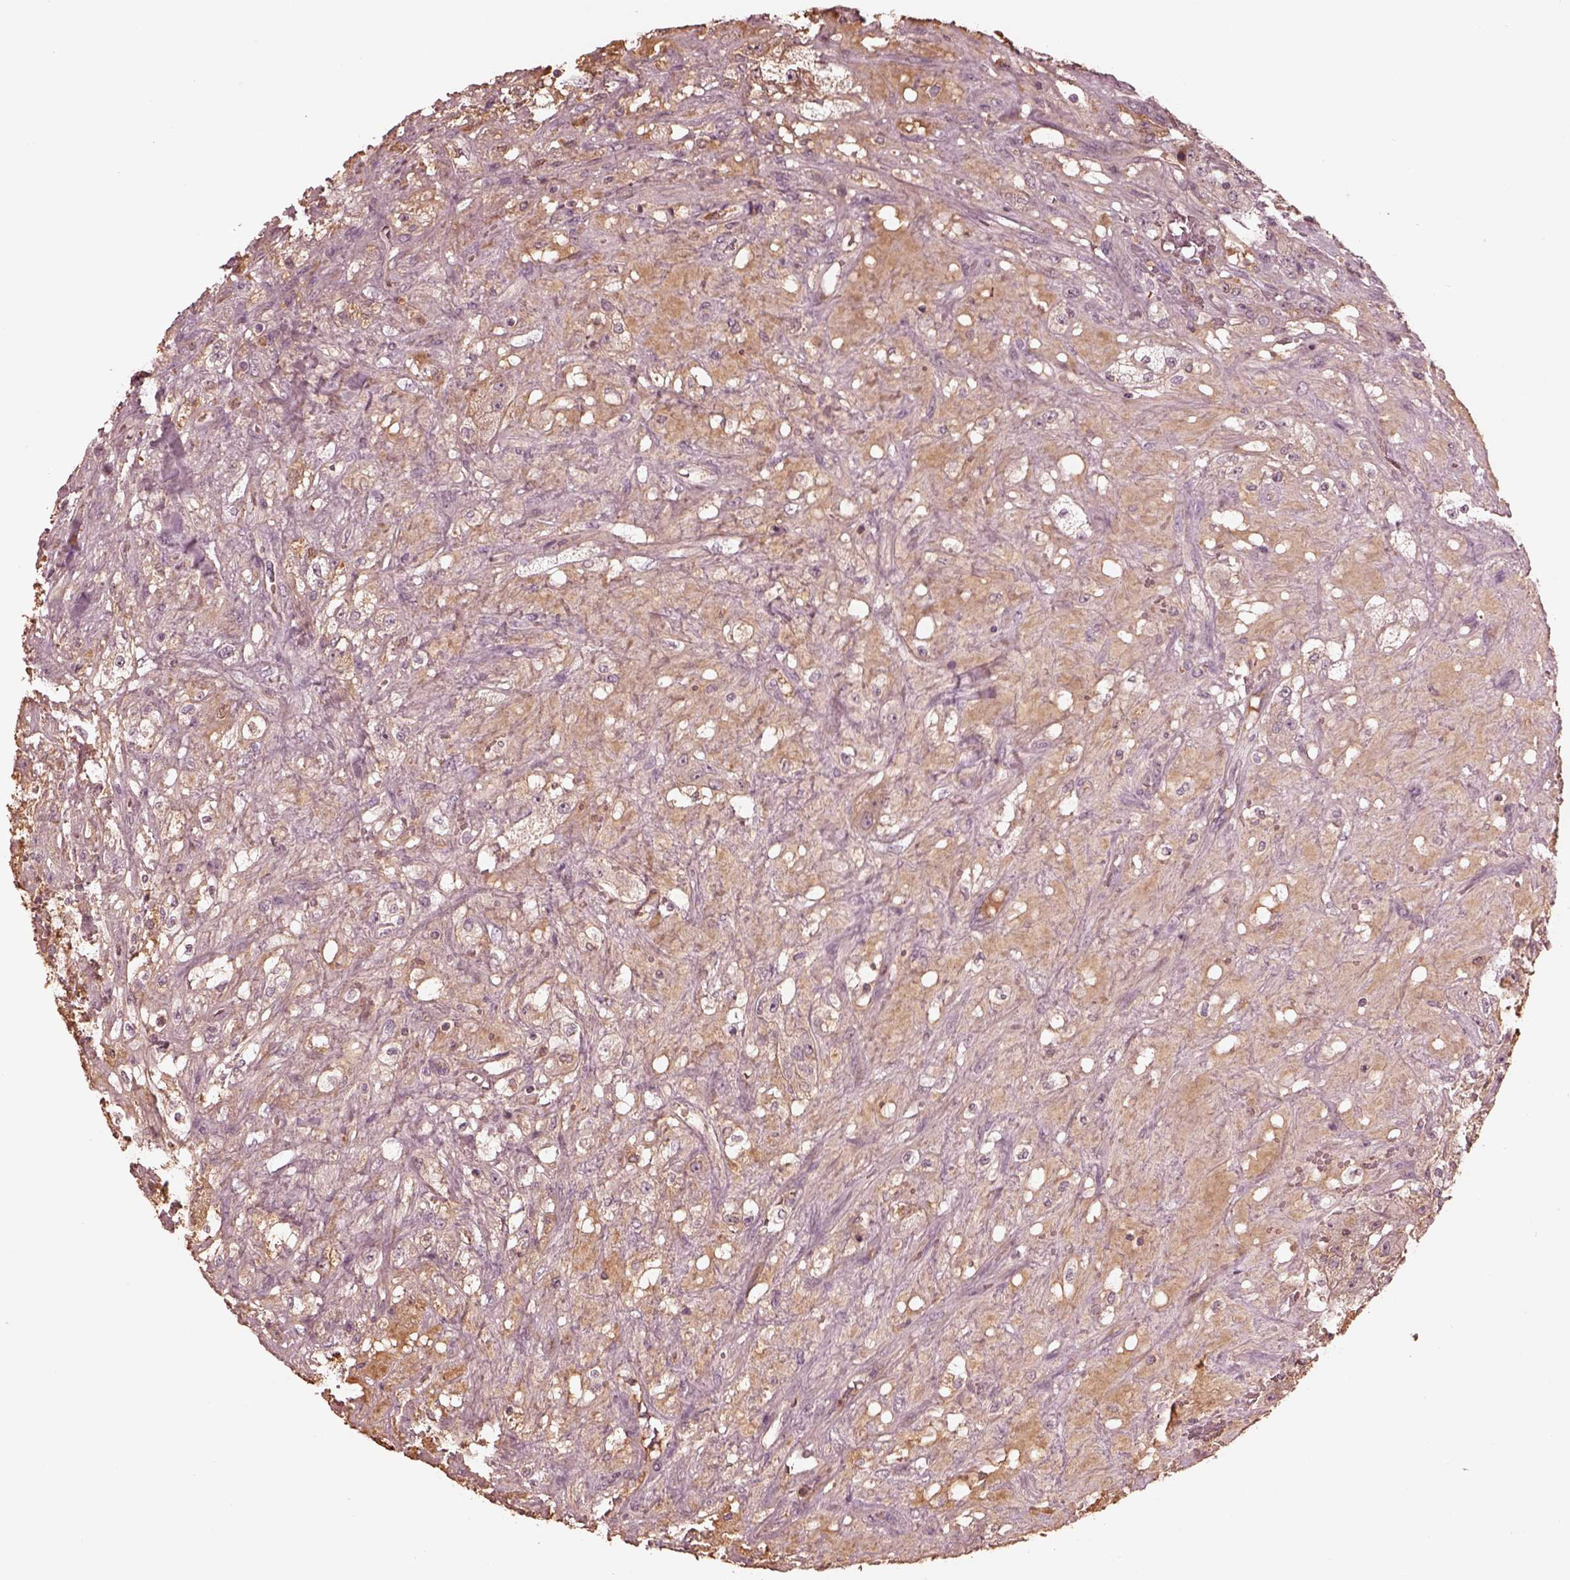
{"staining": {"intensity": "negative", "quantity": "none", "location": "none"}, "tissue": "renal cancer", "cell_type": "Tumor cells", "image_type": "cancer", "snomed": [{"axis": "morphology", "description": "Adenocarcinoma, NOS"}, {"axis": "topography", "description": "Kidney"}], "caption": "Immunohistochemical staining of human adenocarcinoma (renal) displays no significant positivity in tumor cells.", "gene": "TF", "patient": {"sex": "female", "age": 63}}